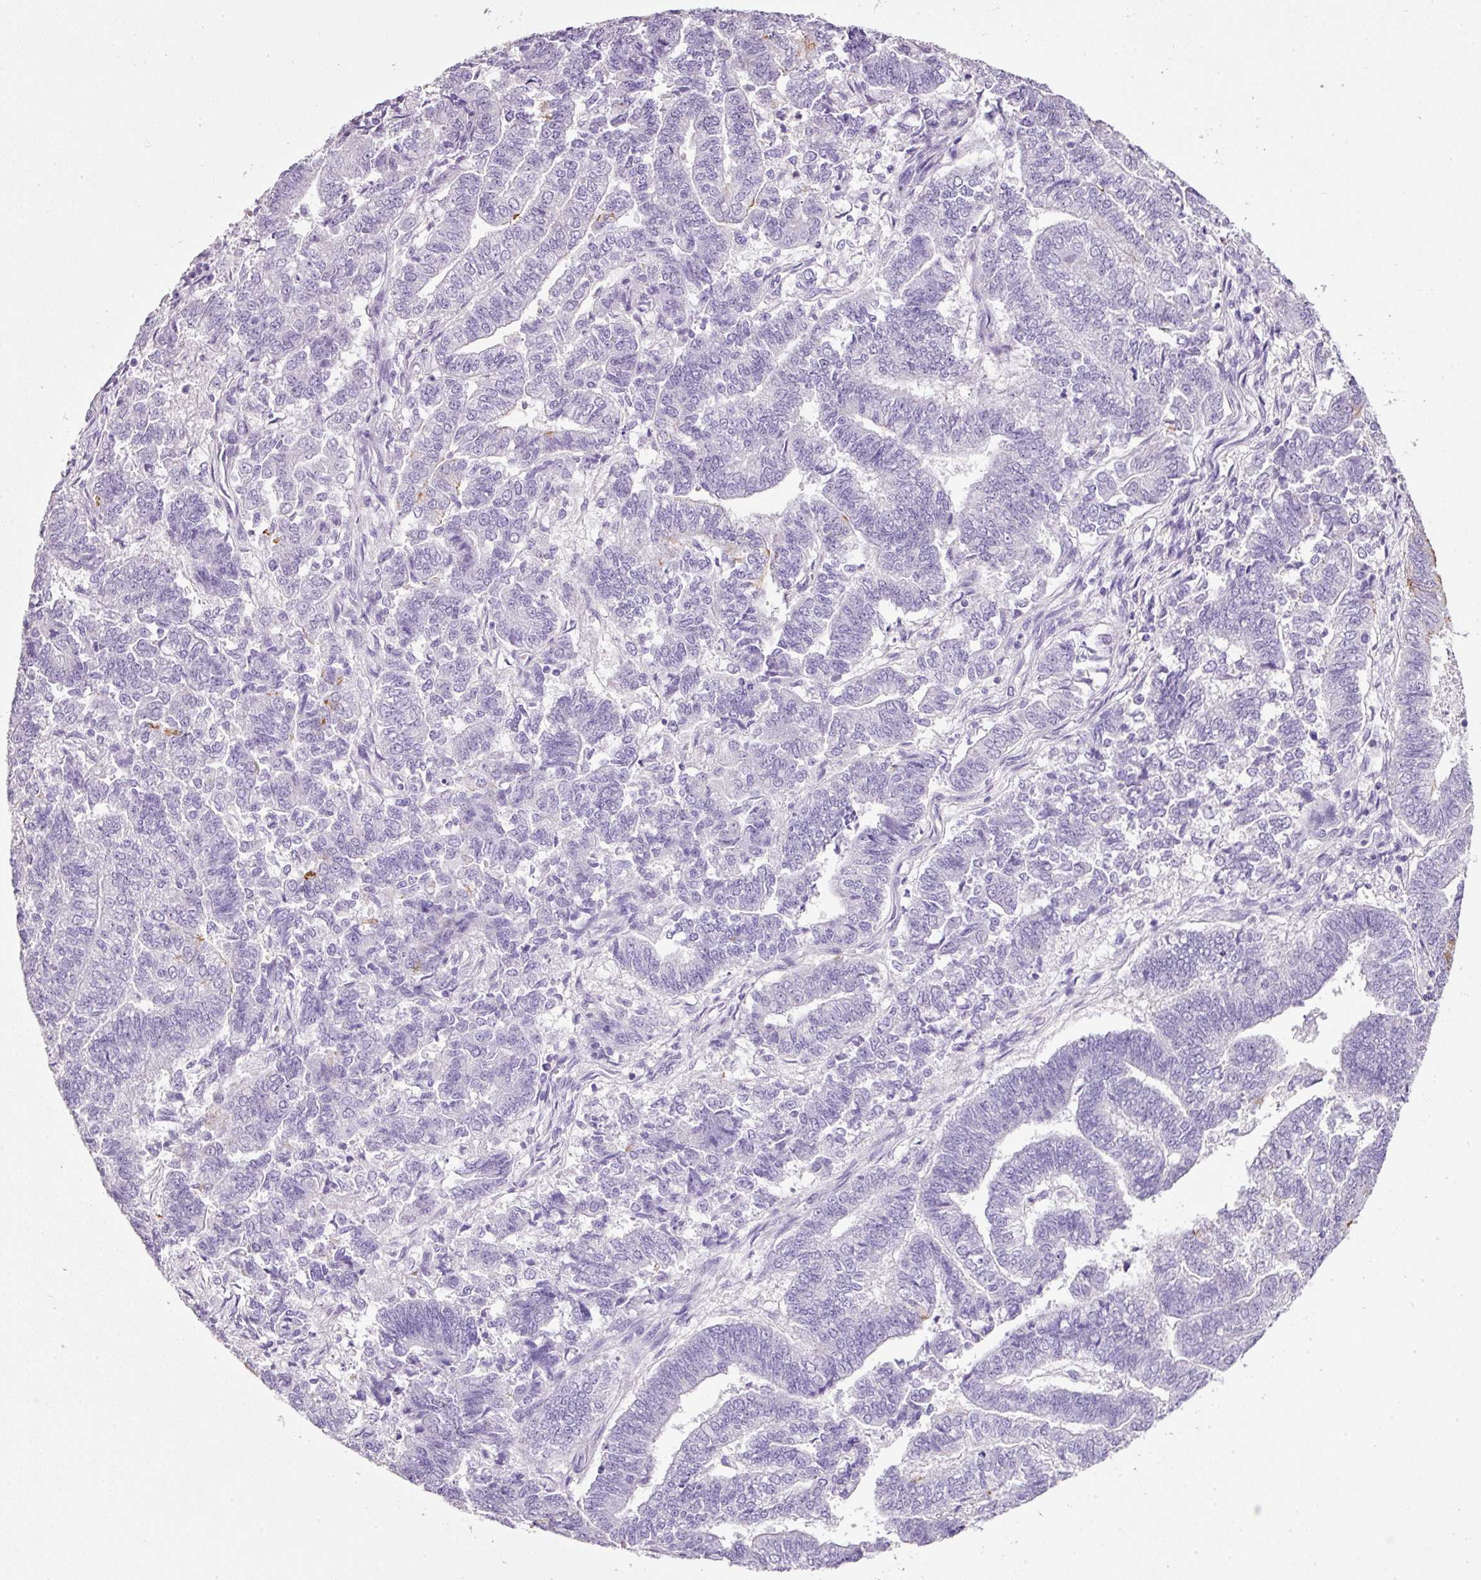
{"staining": {"intensity": "negative", "quantity": "none", "location": "none"}, "tissue": "endometrial cancer", "cell_type": "Tumor cells", "image_type": "cancer", "snomed": [{"axis": "morphology", "description": "Adenocarcinoma, NOS"}, {"axis": "topography", "description": "Endometrium"}], "caption": "Tumor cells are negative for protein expression in human endometrial cancer.", "gene": "BSND", "patient": {"sex": "female", "age": 72}}